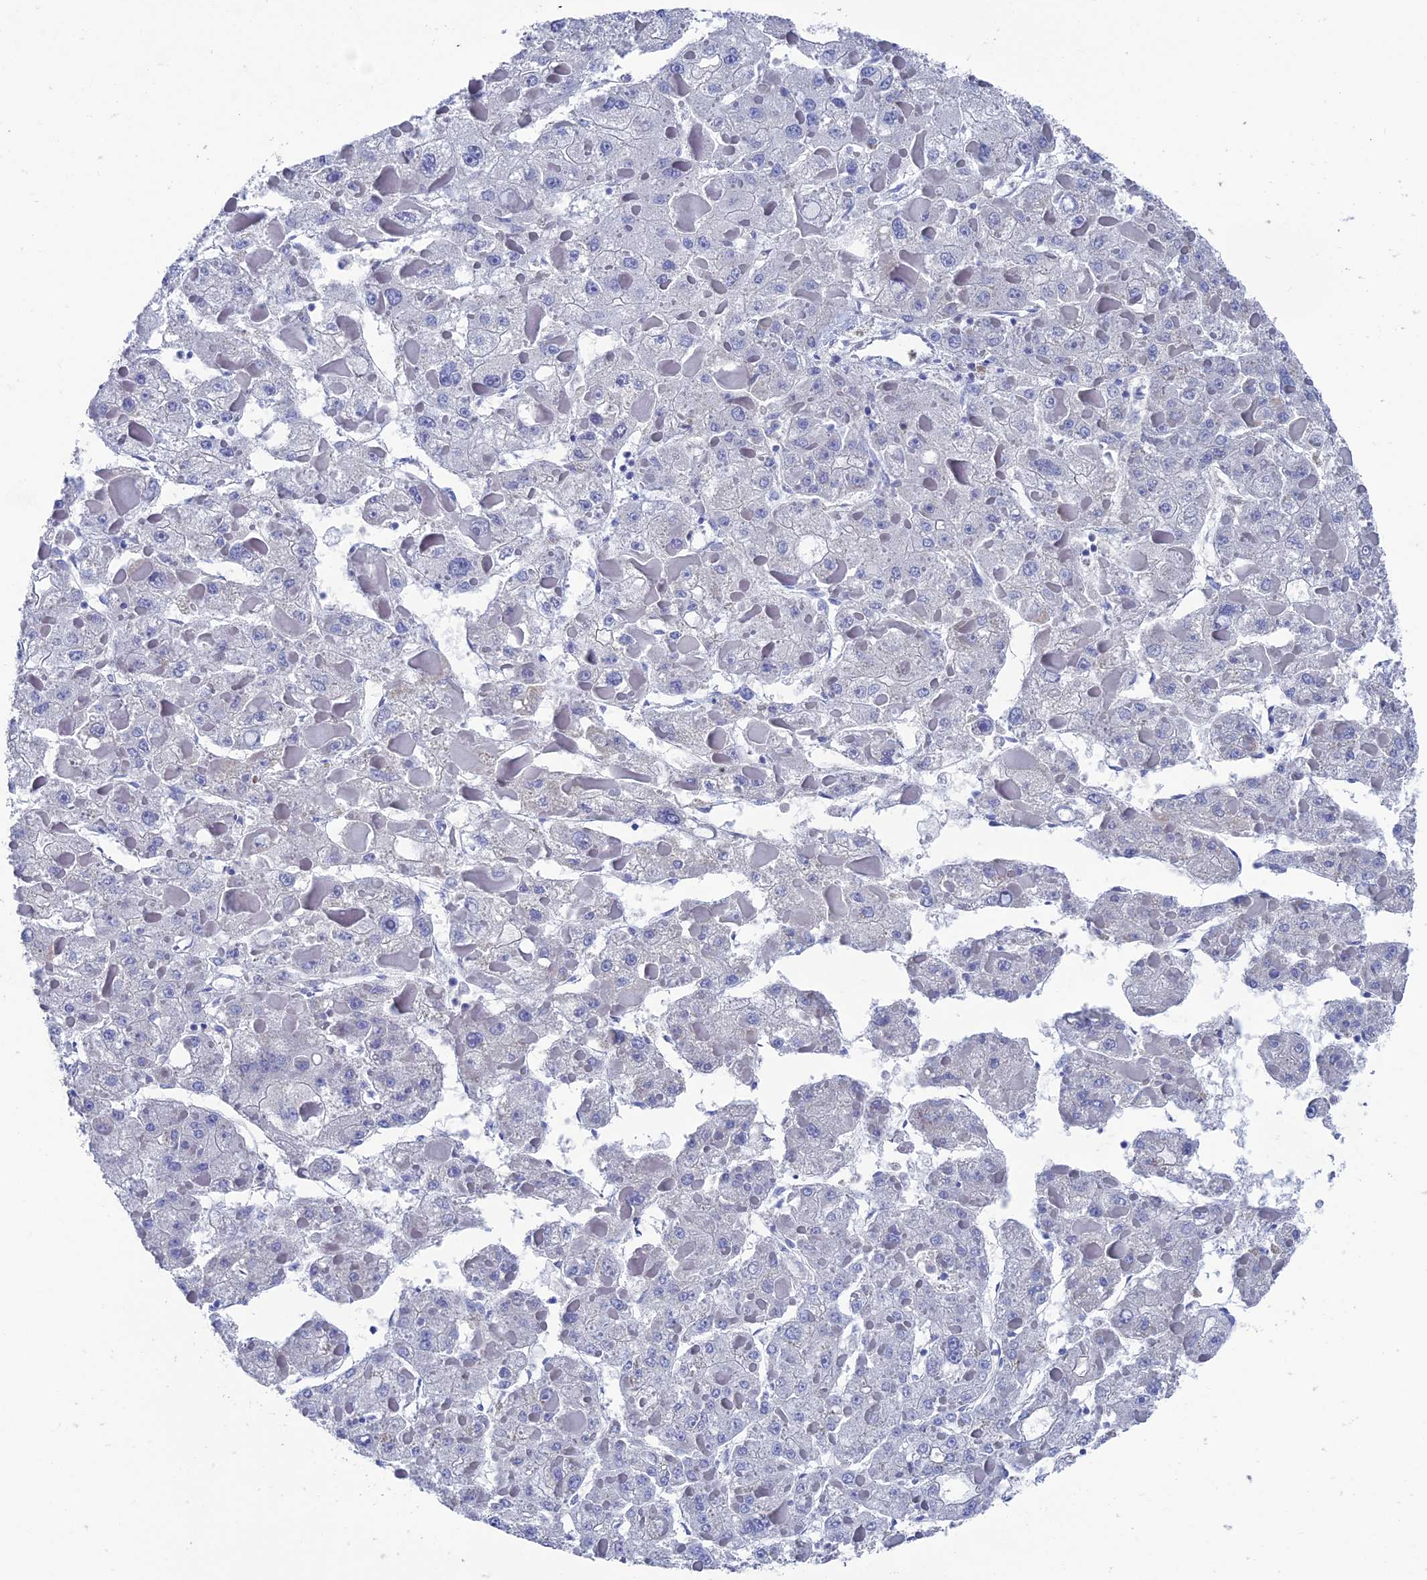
{"staining": {"intensity": "negative", "quantity": "none", "location": "none"}, "tissue": "liver cancer", "cell_type": "Tumor cells", "image_type": "cancer", "snomed": [{"axis": "morphology", "description": "Carcinoma, Hepatocellular, NOS"}, {"axis": "topography", "description": "Liver"}], "caption": "Liver hepatocellular carcinoma stained for a protein using immunohistochemistry displays no positivity tumor cells.", "gene": "TYROBP", "patient": {"sex": "female", "age": 73}}